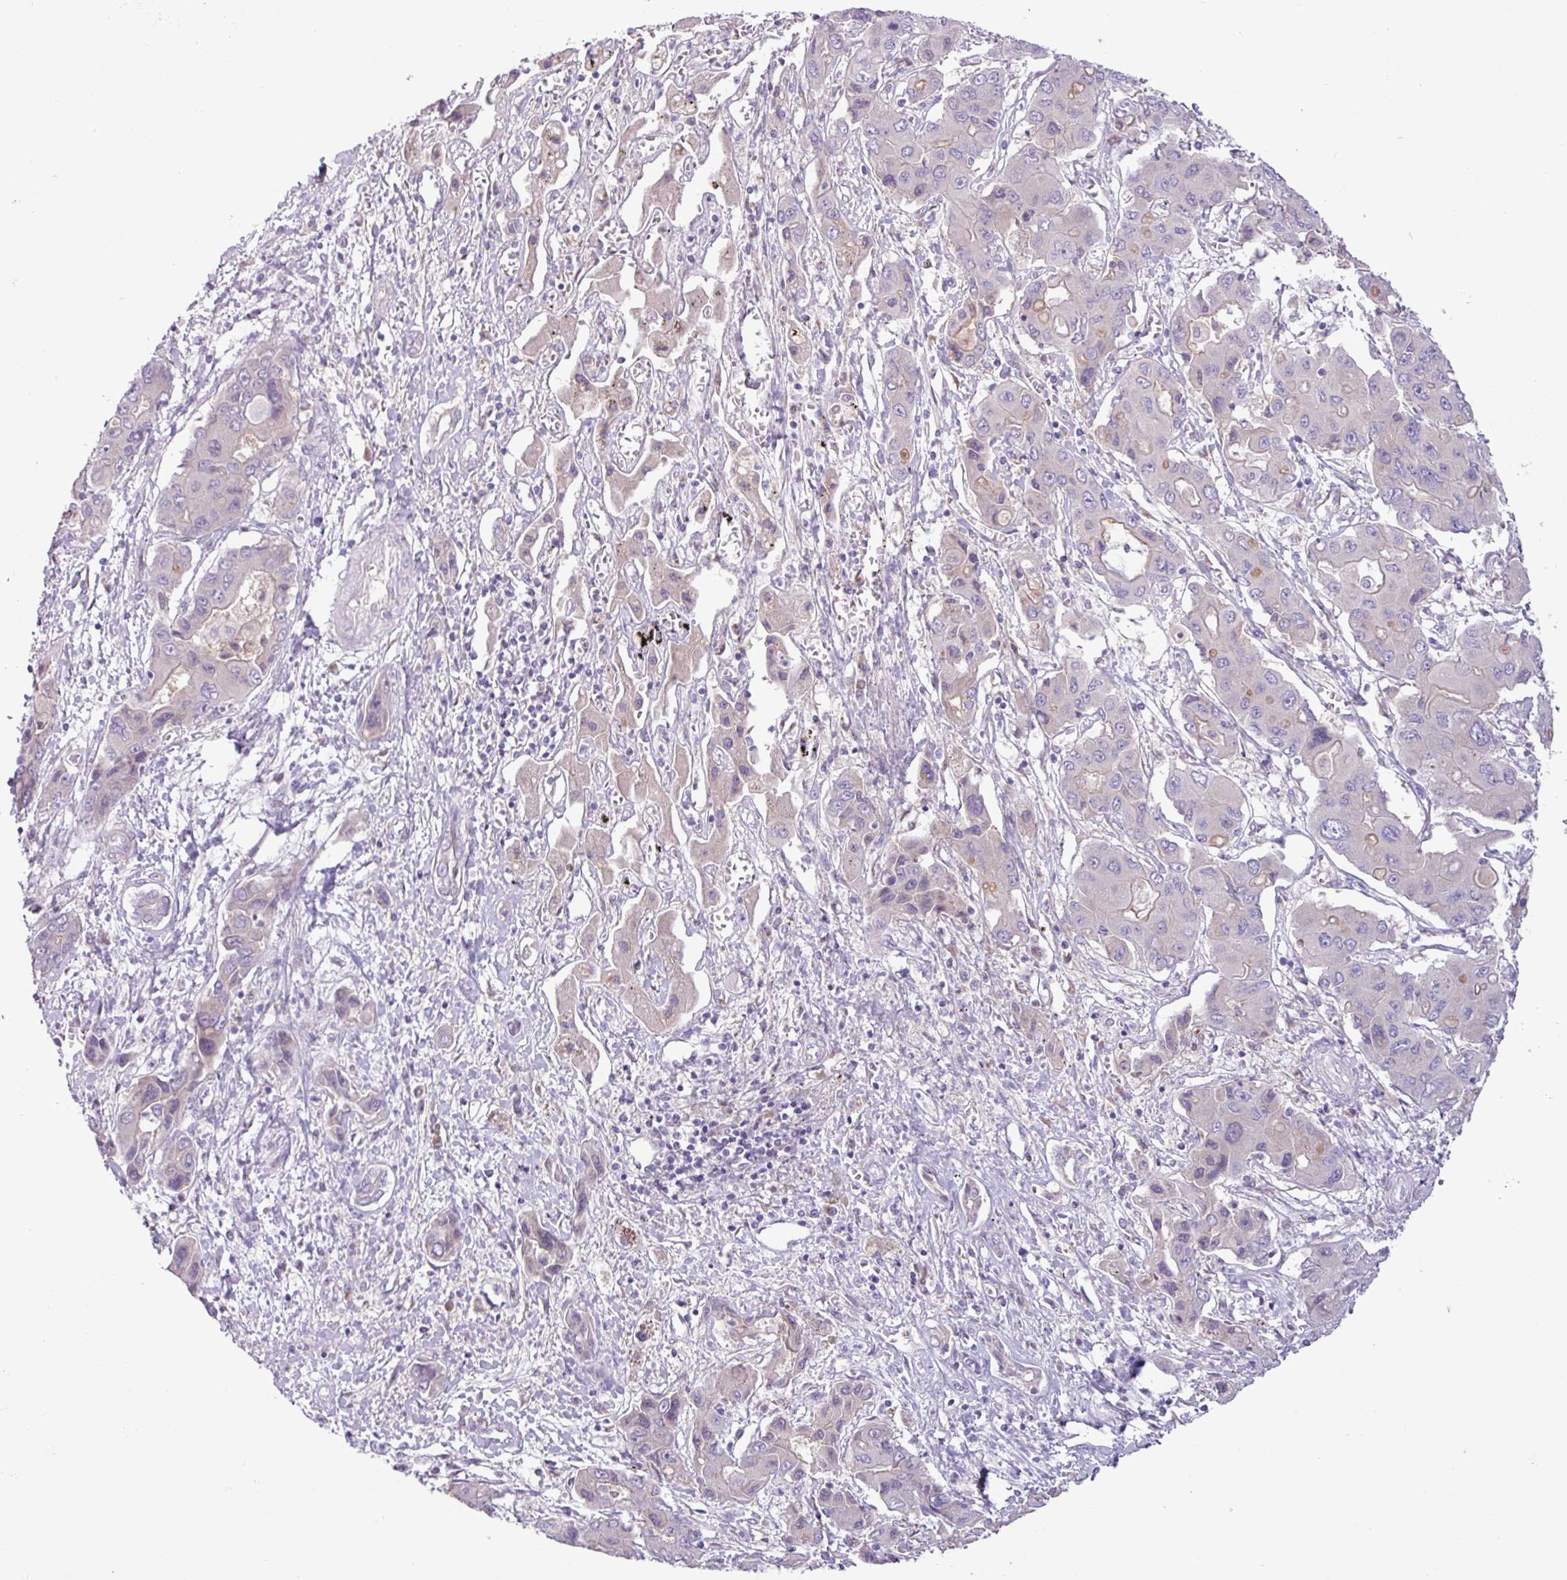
{"staining": {"intensity": "negative", "quantity": "none", "location": "none"}, "tissue": "liver cancer", "cell_type": "Tumor cells", "image_type": "cancer", "snomed": [{"axis": "morphology", "description": "Cholangiocarcinoma"}, {"axis": "topography", "description": "Liver"}], "caption": "A histopathology image of liver cholangiocarcinoma stained for a protein demonstrates no brown staining in tumor cells.", "gene": "STIMATE", "patient": {"sex": "male", "age": 67}}